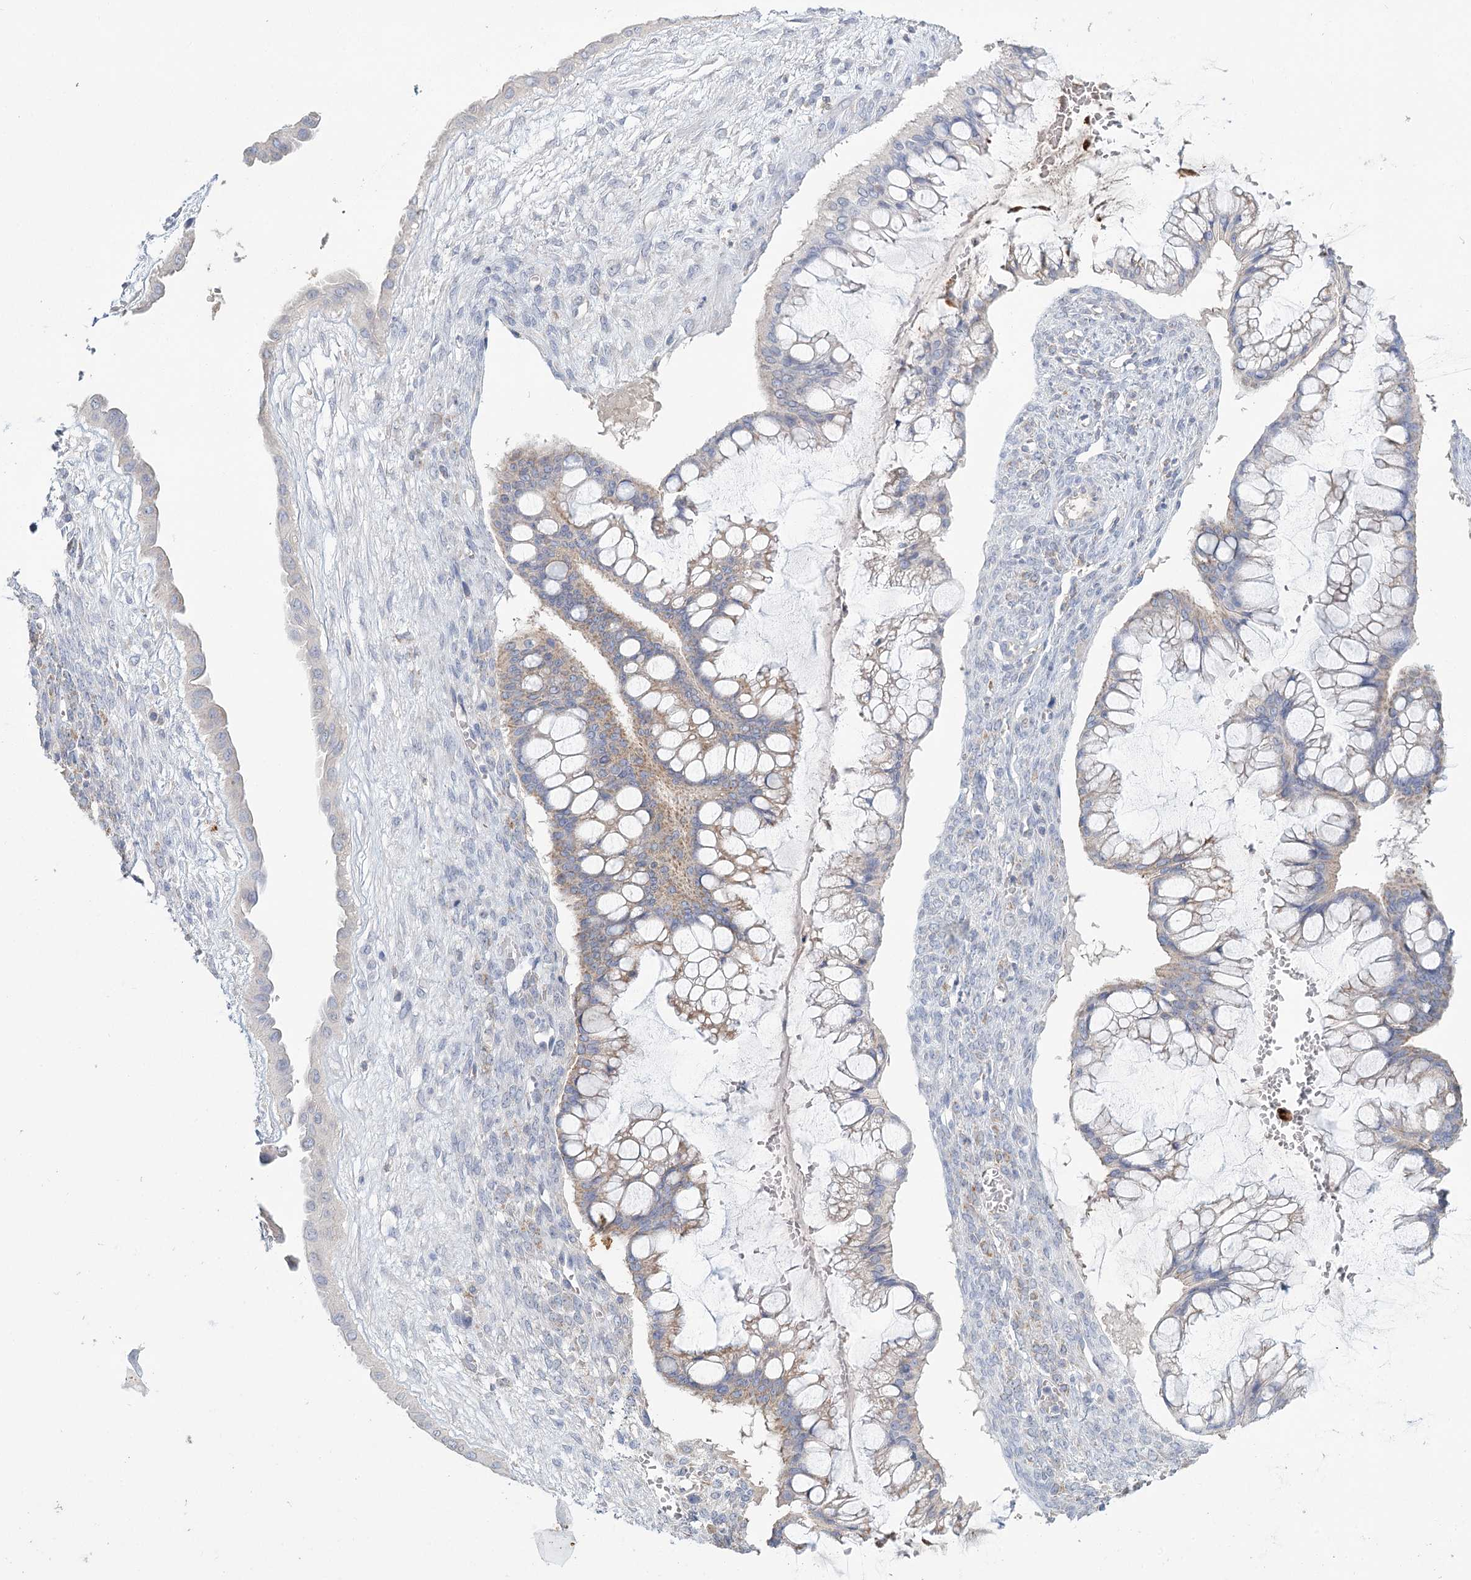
{"staining": {"intensity": "moderate", "quantity": "25%-75%", "location": "cytoplasmic/membranous"}, "tissue": "ovarian cancer", "cell_type": "Tumor cells", "image_type": "cancer", "snomed": [{"axis": "morphology", "description": "Cystadenocarcinoma, mucinous, NOS"}, {"axis": "topography", "description": "Ovary"}], "caption": "High-magnification brightfield microscopy of ovarian cancer (mucinous cystadenocarcinoma) stained with DAB (3,3'-diaminobenzidine) (brown) and counterstained with hematoxylin (blue). tumor cells exhibit moderate cytoplasmic/membranous staining is identified in about25%-75% of cells.", "gene": "ARHGAP44", "patient": {"sex": "female", "age": 73}}